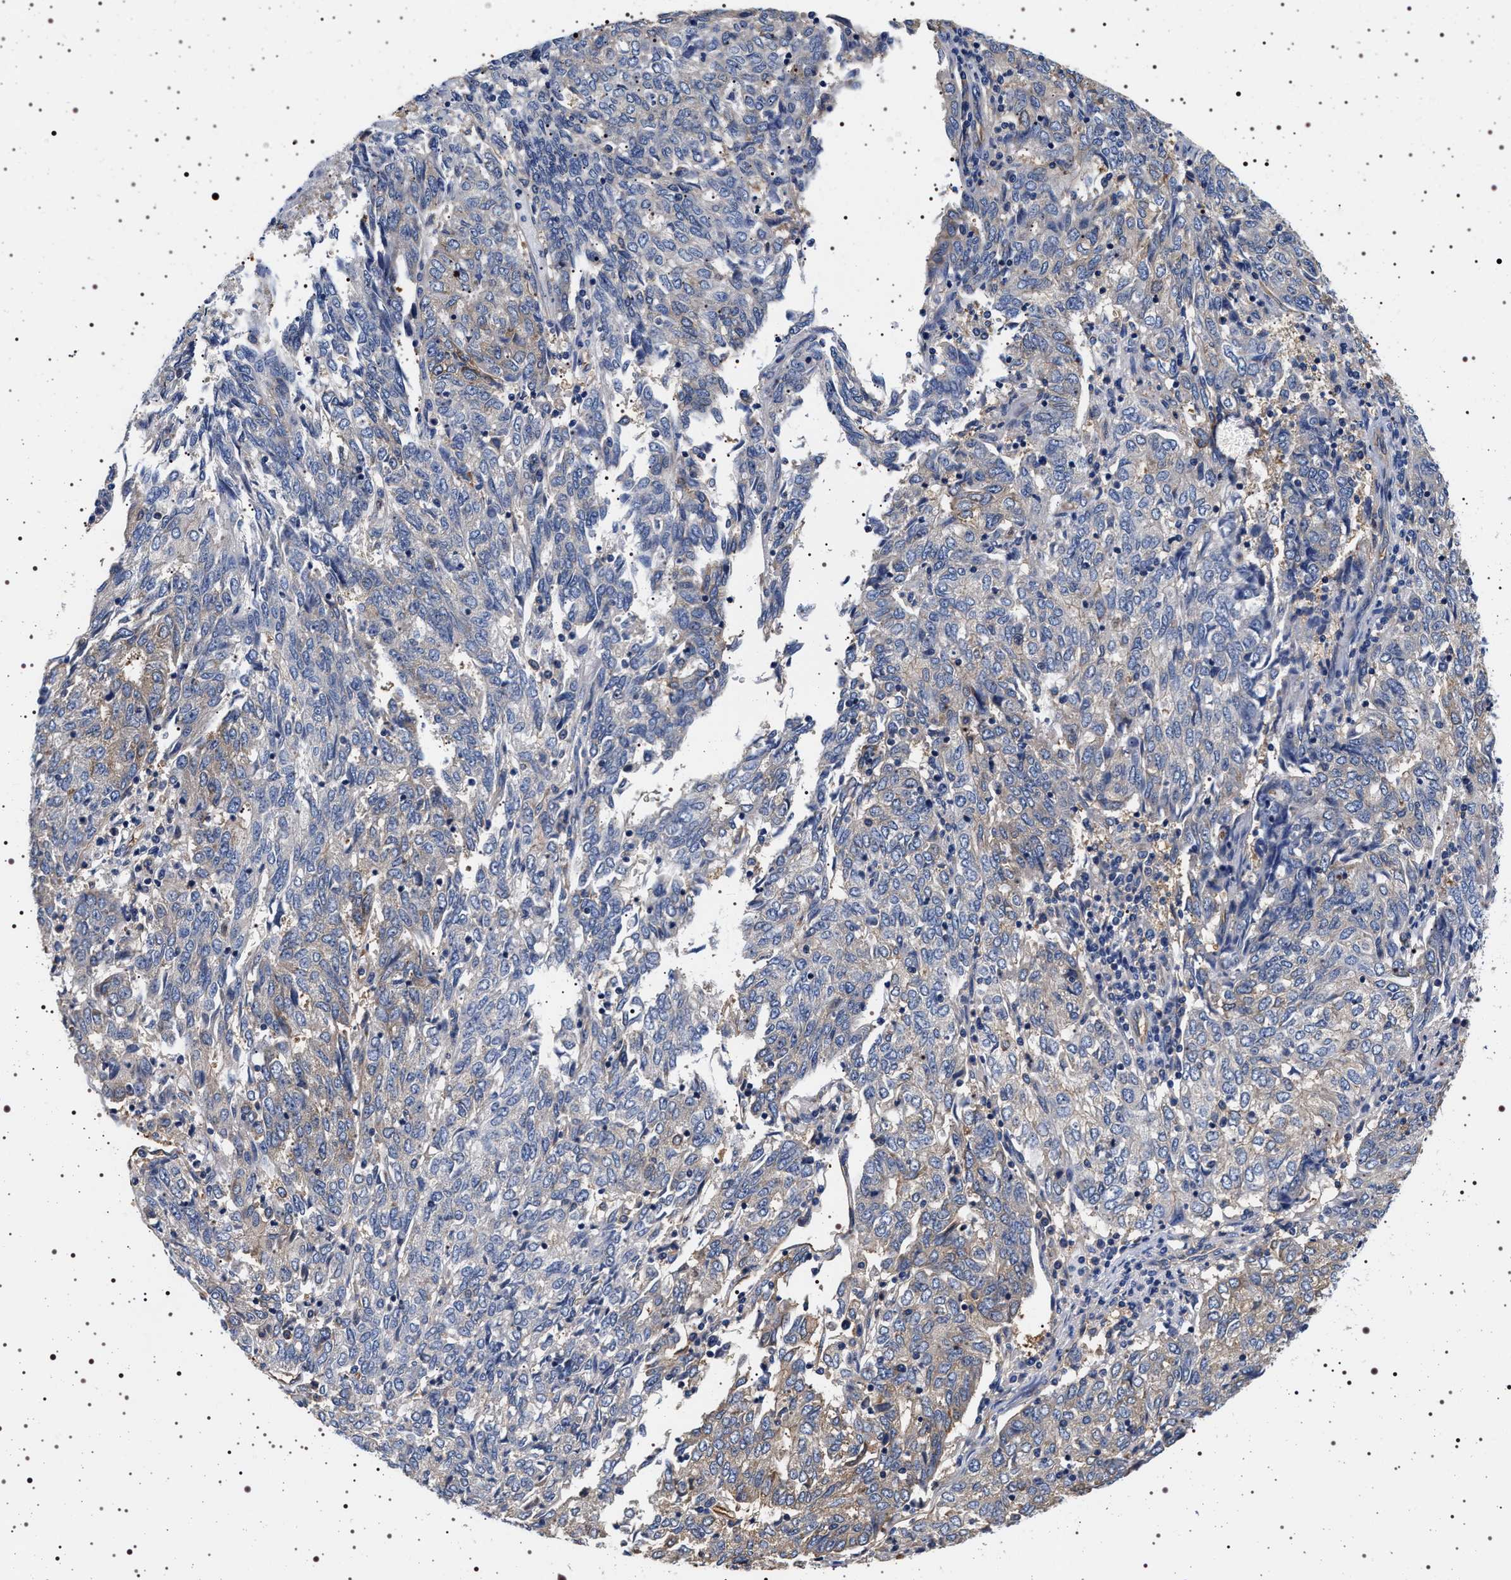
{"staining": {"intensity": "weak", "quantity": "<25%", "location": "cytoplasmic/membranous"}, "tissue": "endometrial cancer", "cell_type": "Tumor cells", "image_type": "cancer", "snomed": [{"axis": "morphology", "description": "Adenocarcinoma, NOS"}, {"axis": "topography", "description": "Endometrium"}], "caption": "Tumor cells show no significant protein expression in endometrial adenocarcinoma.", "gene": "HSD17B1", "patient": {"sex": "female", "age": 80}}